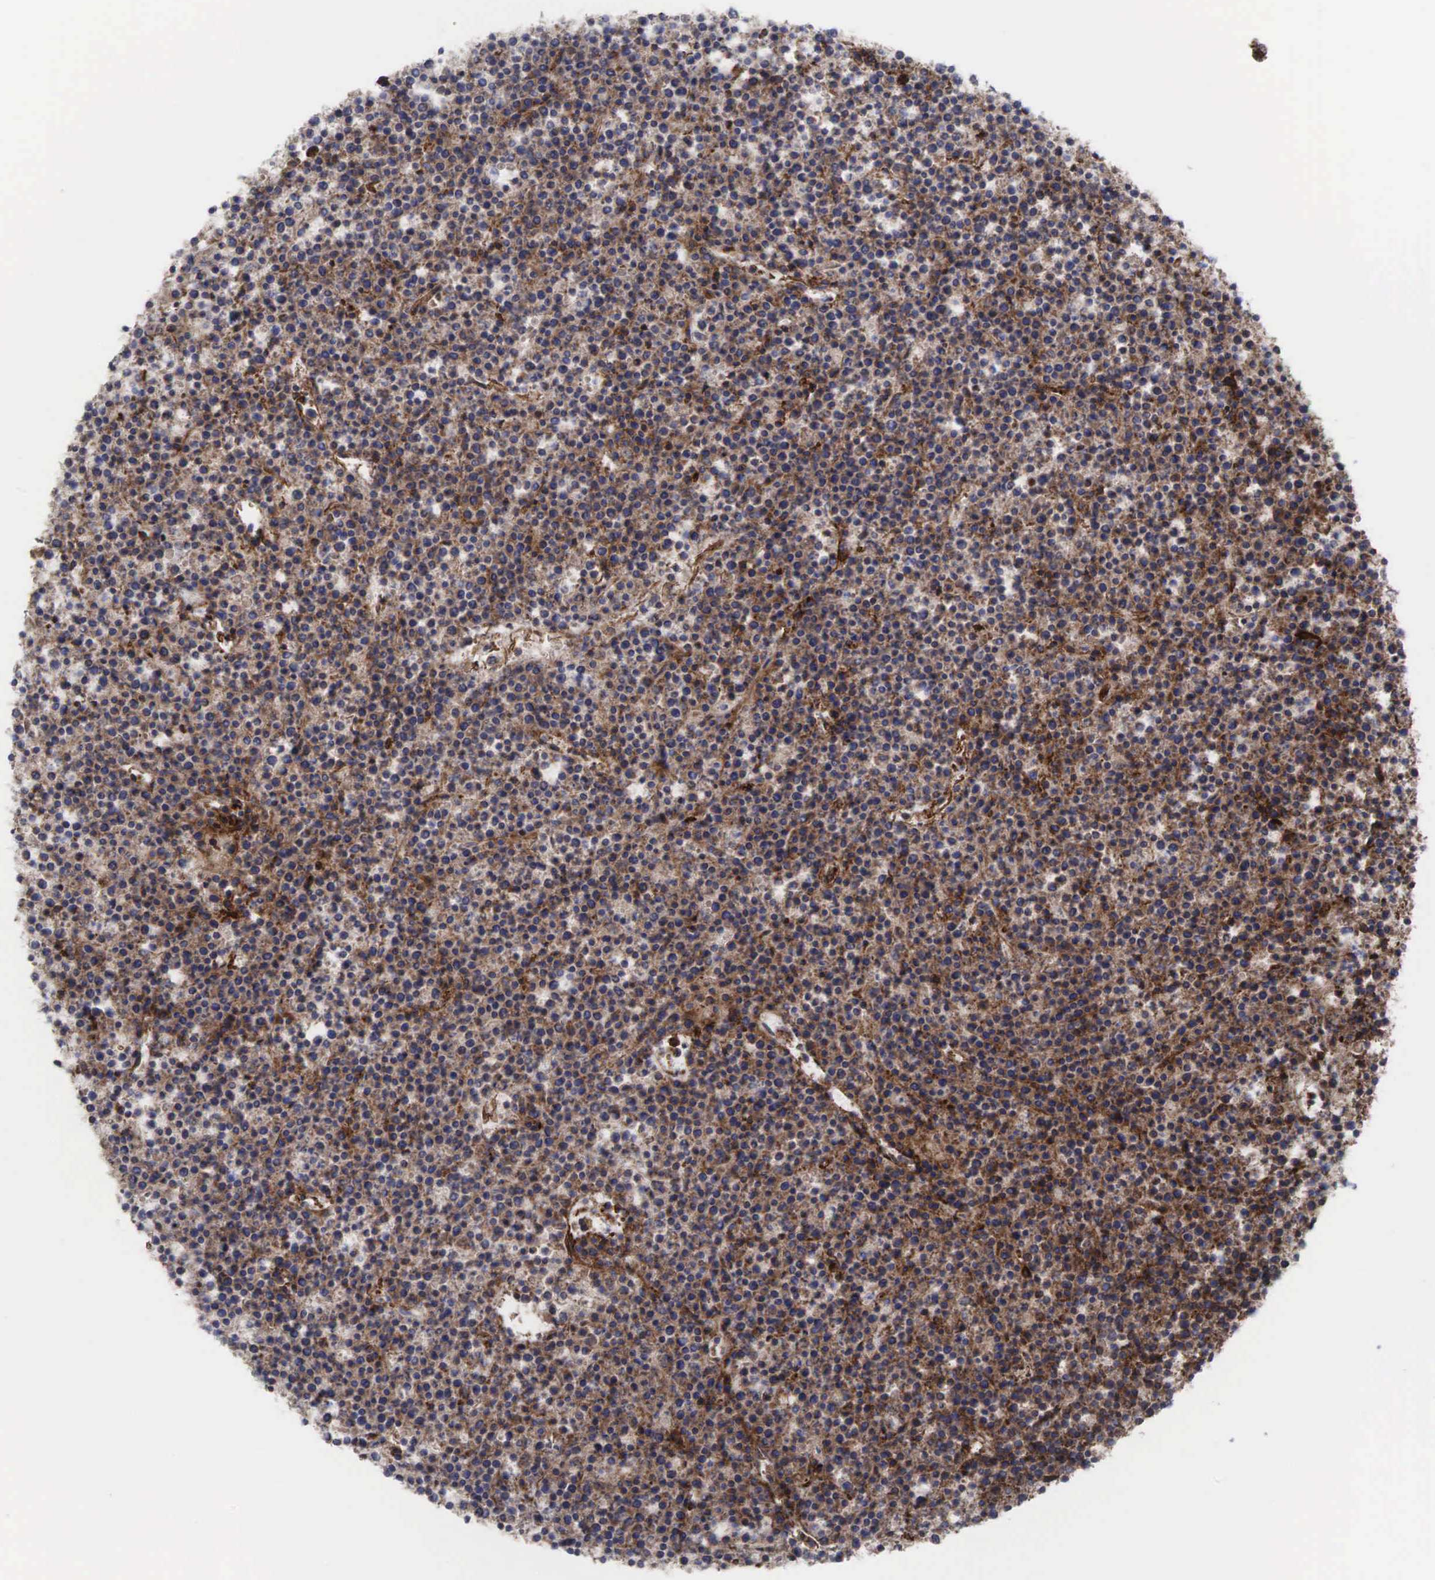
{"staining": {"intensity": "weak", "quantity": "25%-75%", "location": "cytoplasmic/membranous"}, "tissue": "lymphoma", "cell_type": "Tumor cells", "image_type": "cancer", "snomed": [{"axis": "morphology", "description": "Malignant lymphoma, non-Hodgkin's type, High grade"}, {"axis": "topography", "description": "Ovary"}], "caption": "Human high-grade malignant lymphoma, non-Hodgkin's type stained with a protein marker shows weak staining in tumor cells.", "gene": "GPRASP1", "patient": {"sex": "female", "age": 56}}